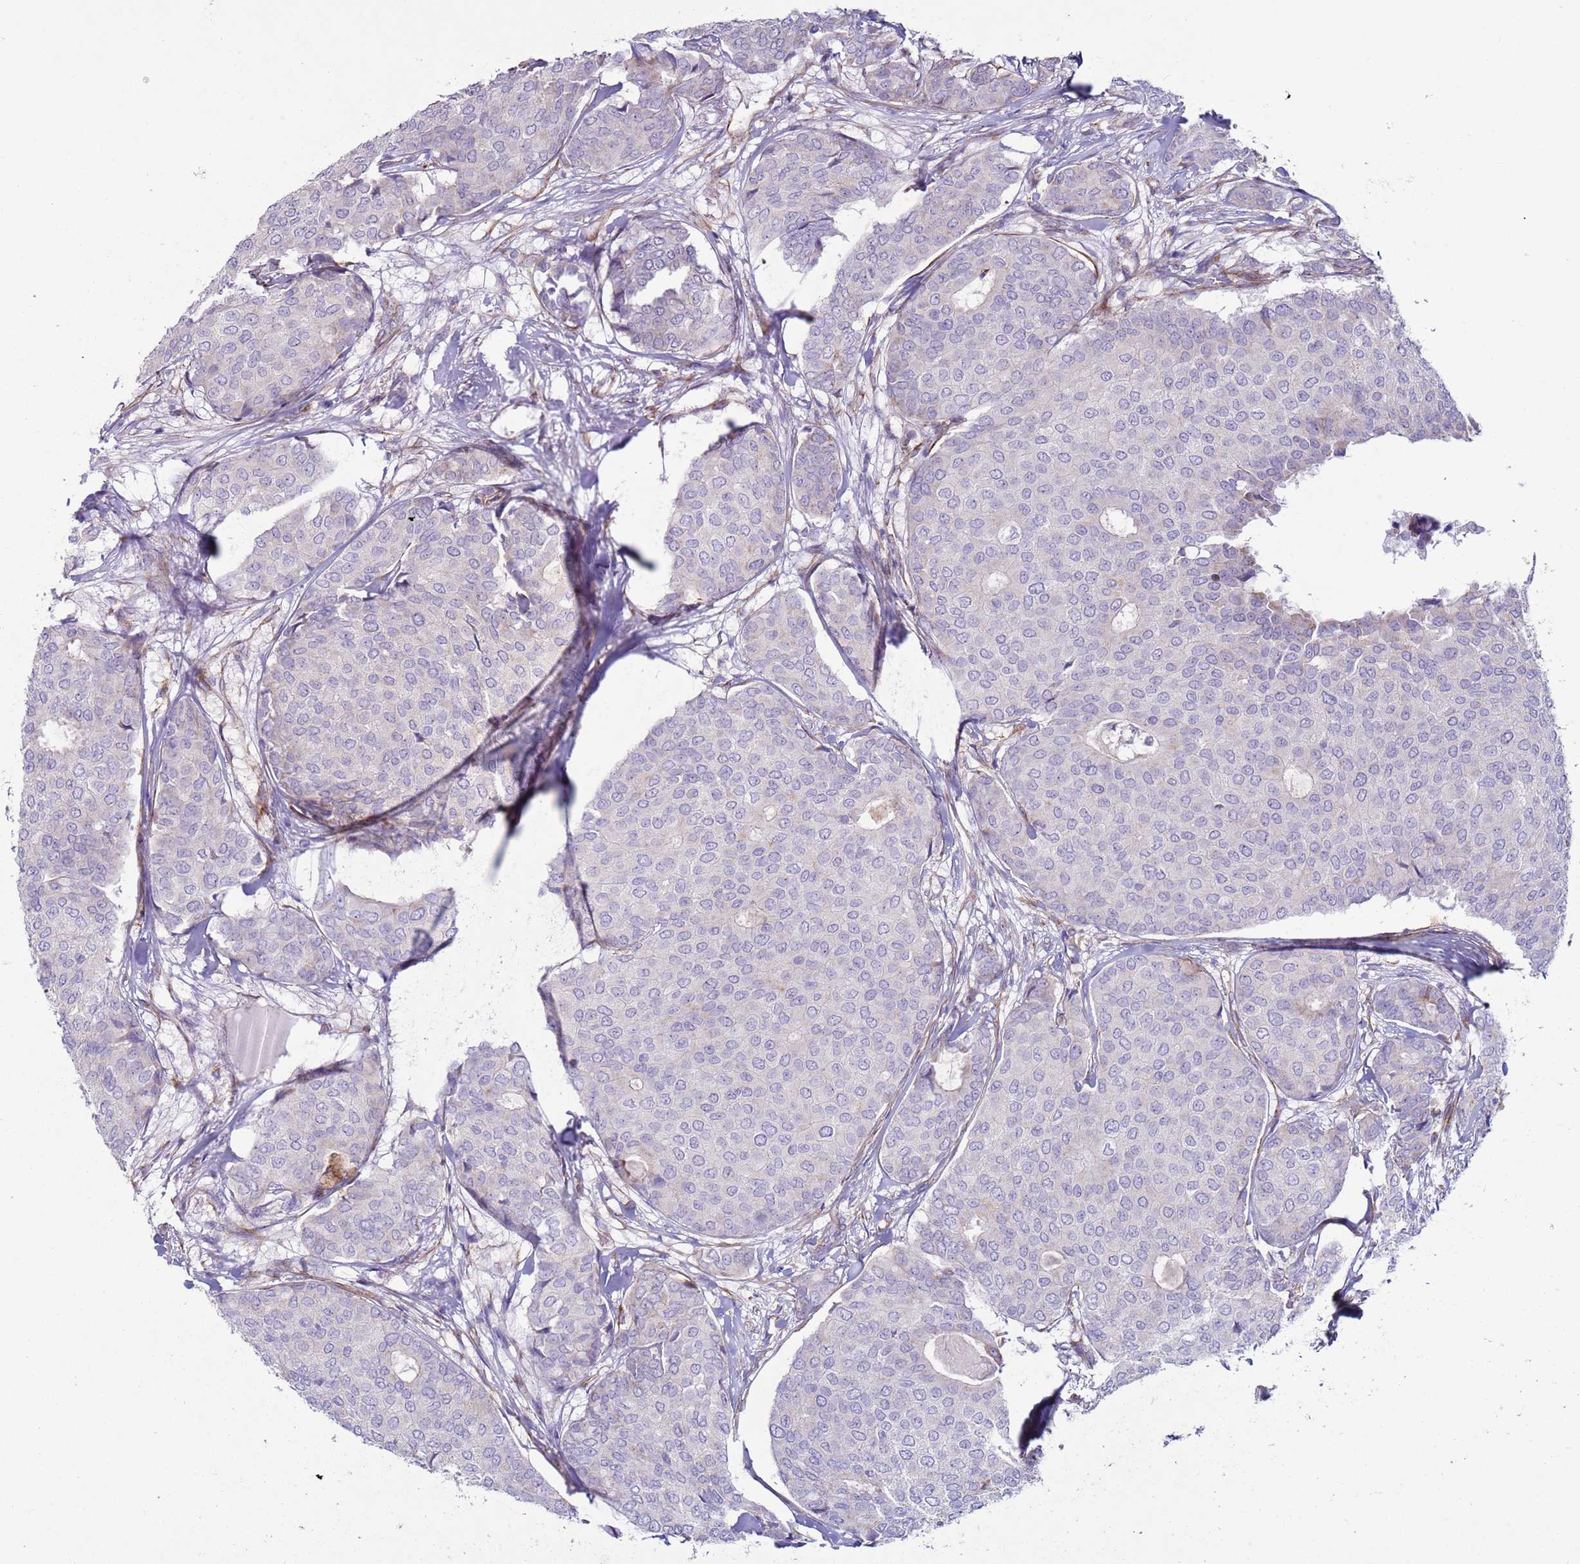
{"staining": {"intensity": "negative", "quantity": "none", "location": "none"}, "tissue": "breast cancer", "cell_type": "Tumor cells", "image_type": "cancer", "snomed": [{"axis": "morphology", "description": "Duct carcinoma"}, {"axis": "topography", "description": "Breast"}], "caption": "Immunohistochemistry histopathology image of neoplastic tissue: human breast cancer (intraductal carcinoma) stained with DAB (3,3'-diaminobenzidine) reveals no significant protein staining in tumor cells.", "gene": "HEATR1", "patient": {"sex": "female", "age": 75}}